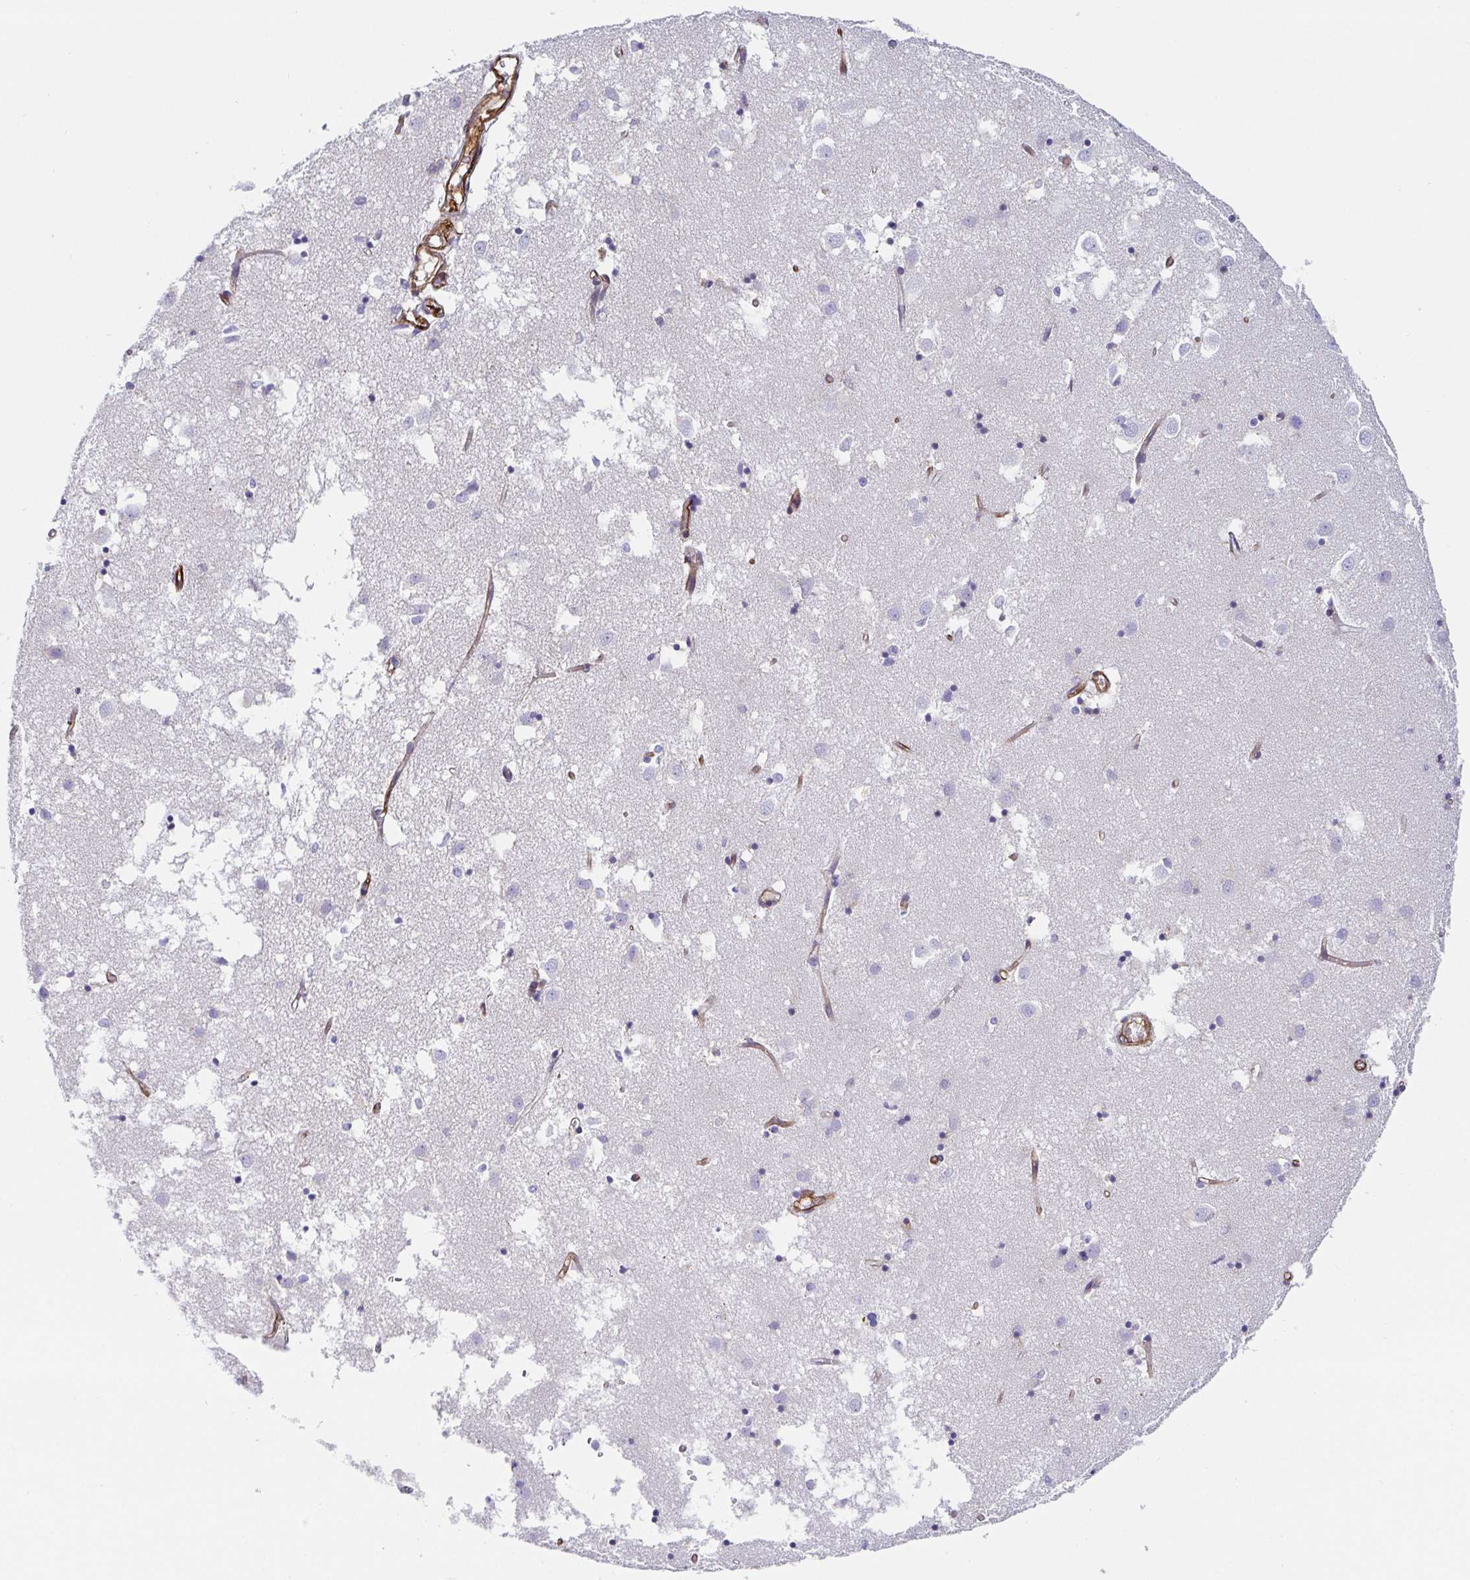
{"staining": {"intensity": "negative", "quantity": "none", "location": "none"}, "tissue": "caudate", "cell_type": "Glial cells", "image_type": "normal", "snomed": [{"axis": "morphology", "description": "Normal tissue, NOS"}, {"axis": "topography", "description": "Lateral ventricle wall"}], "caption": "Glial cells show no significant protein expression in benign caudate. The staining is performed using DAB brown chromogen with nuclei counter-stained in using hematoxylin.", "gene": "DOCK1", "patient": {"sex": "male", "age": 70}}